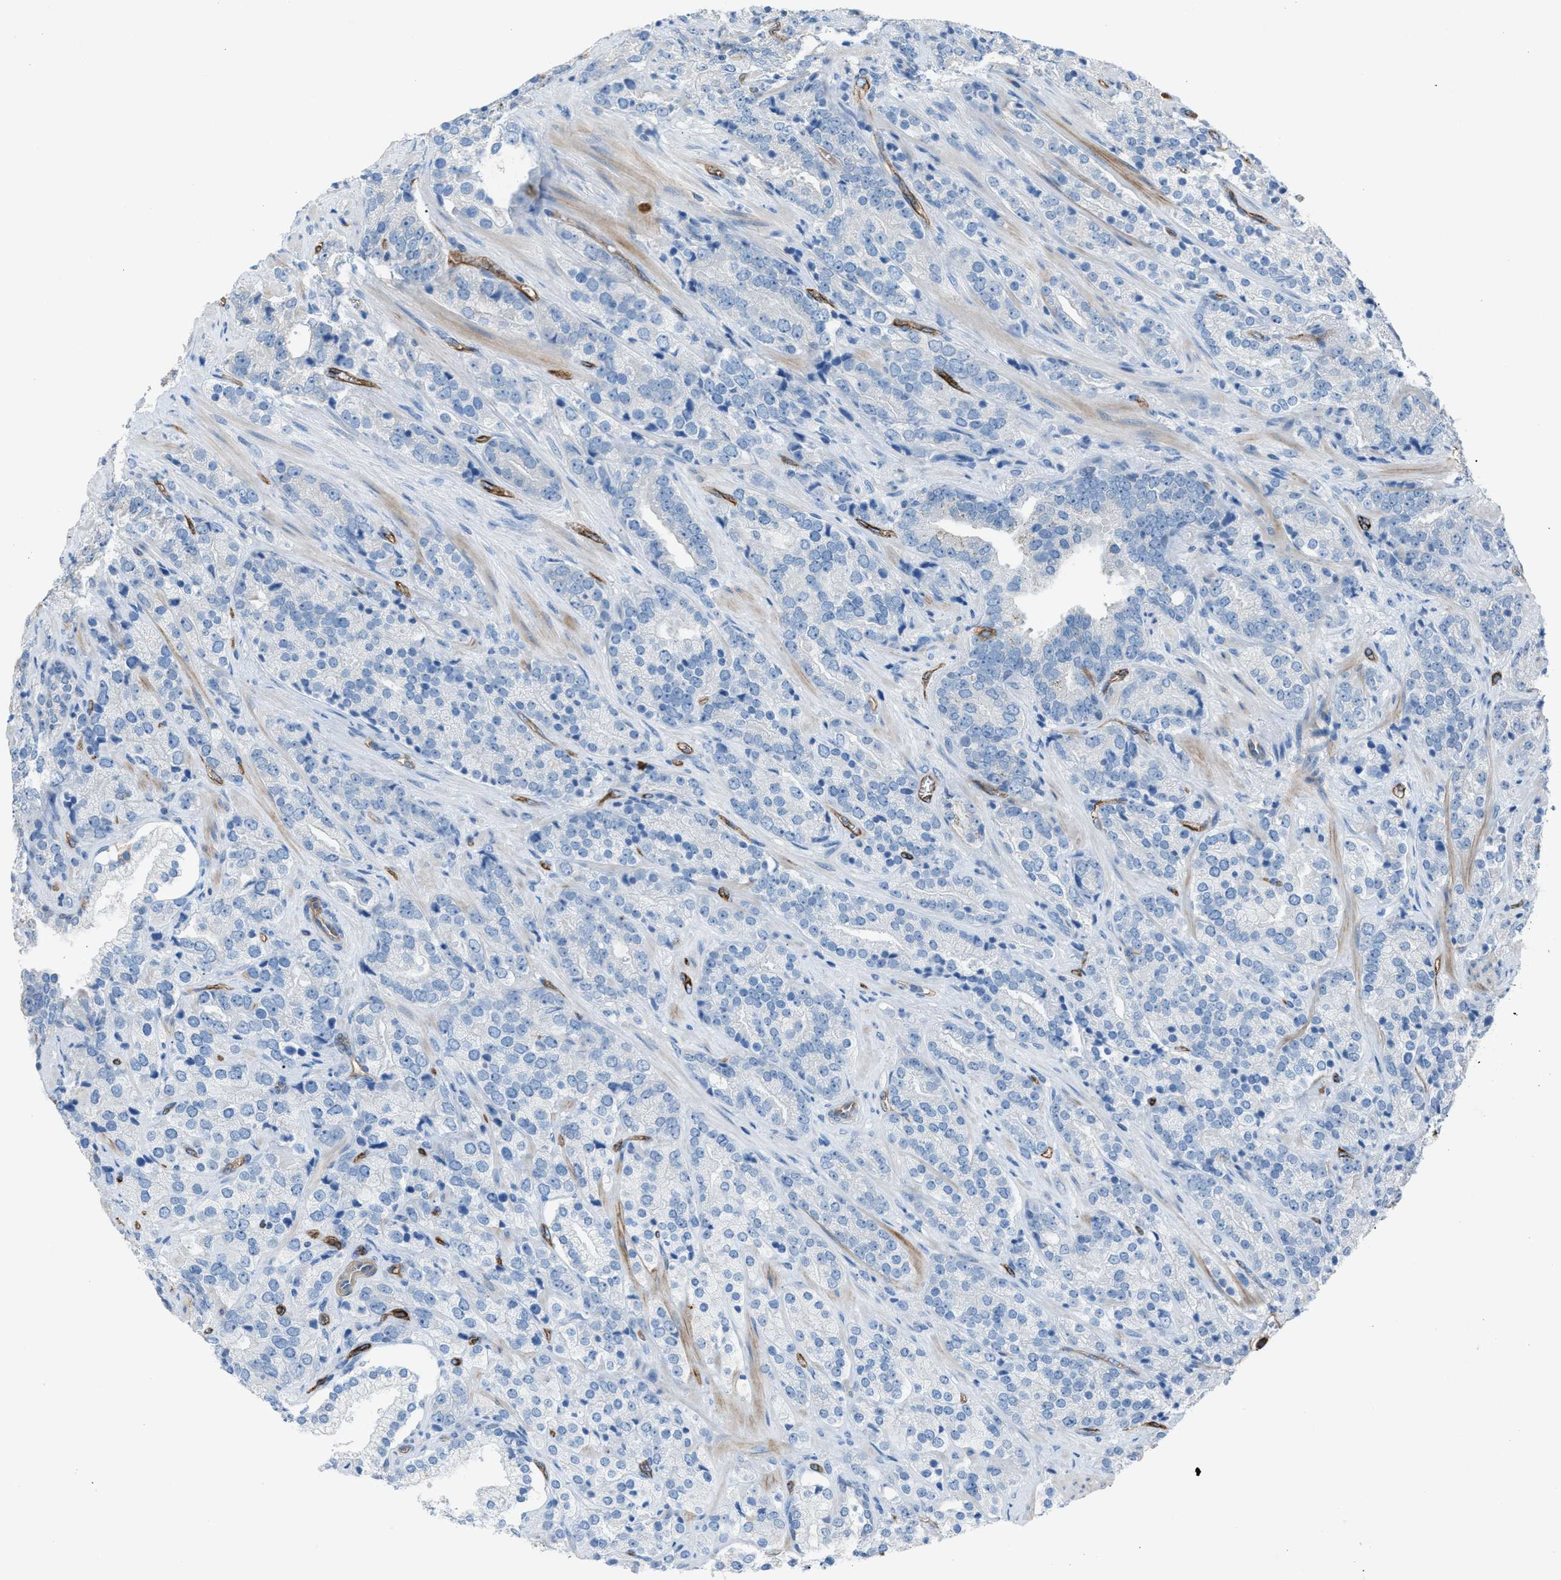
{"staining": {"intensity": "negative", "quantity": "none", "location": "none"}, "tissue": "prostate cancer", "cell_type": "Tumor cells", "image_type": "cancer", "snomed": [{"axis": "morphology", "description": "Adenocarcinoma, High grade"}, {"axis": "topography", "description": "Prostate"}], "caption": "Human adenocarcinoma (high-grade) (prostate) stained for a protein using immunohistochemistry shows no staining in tumor cells.", "gene": "DYSF", "patient": {"sex": "male", "age": 71}}